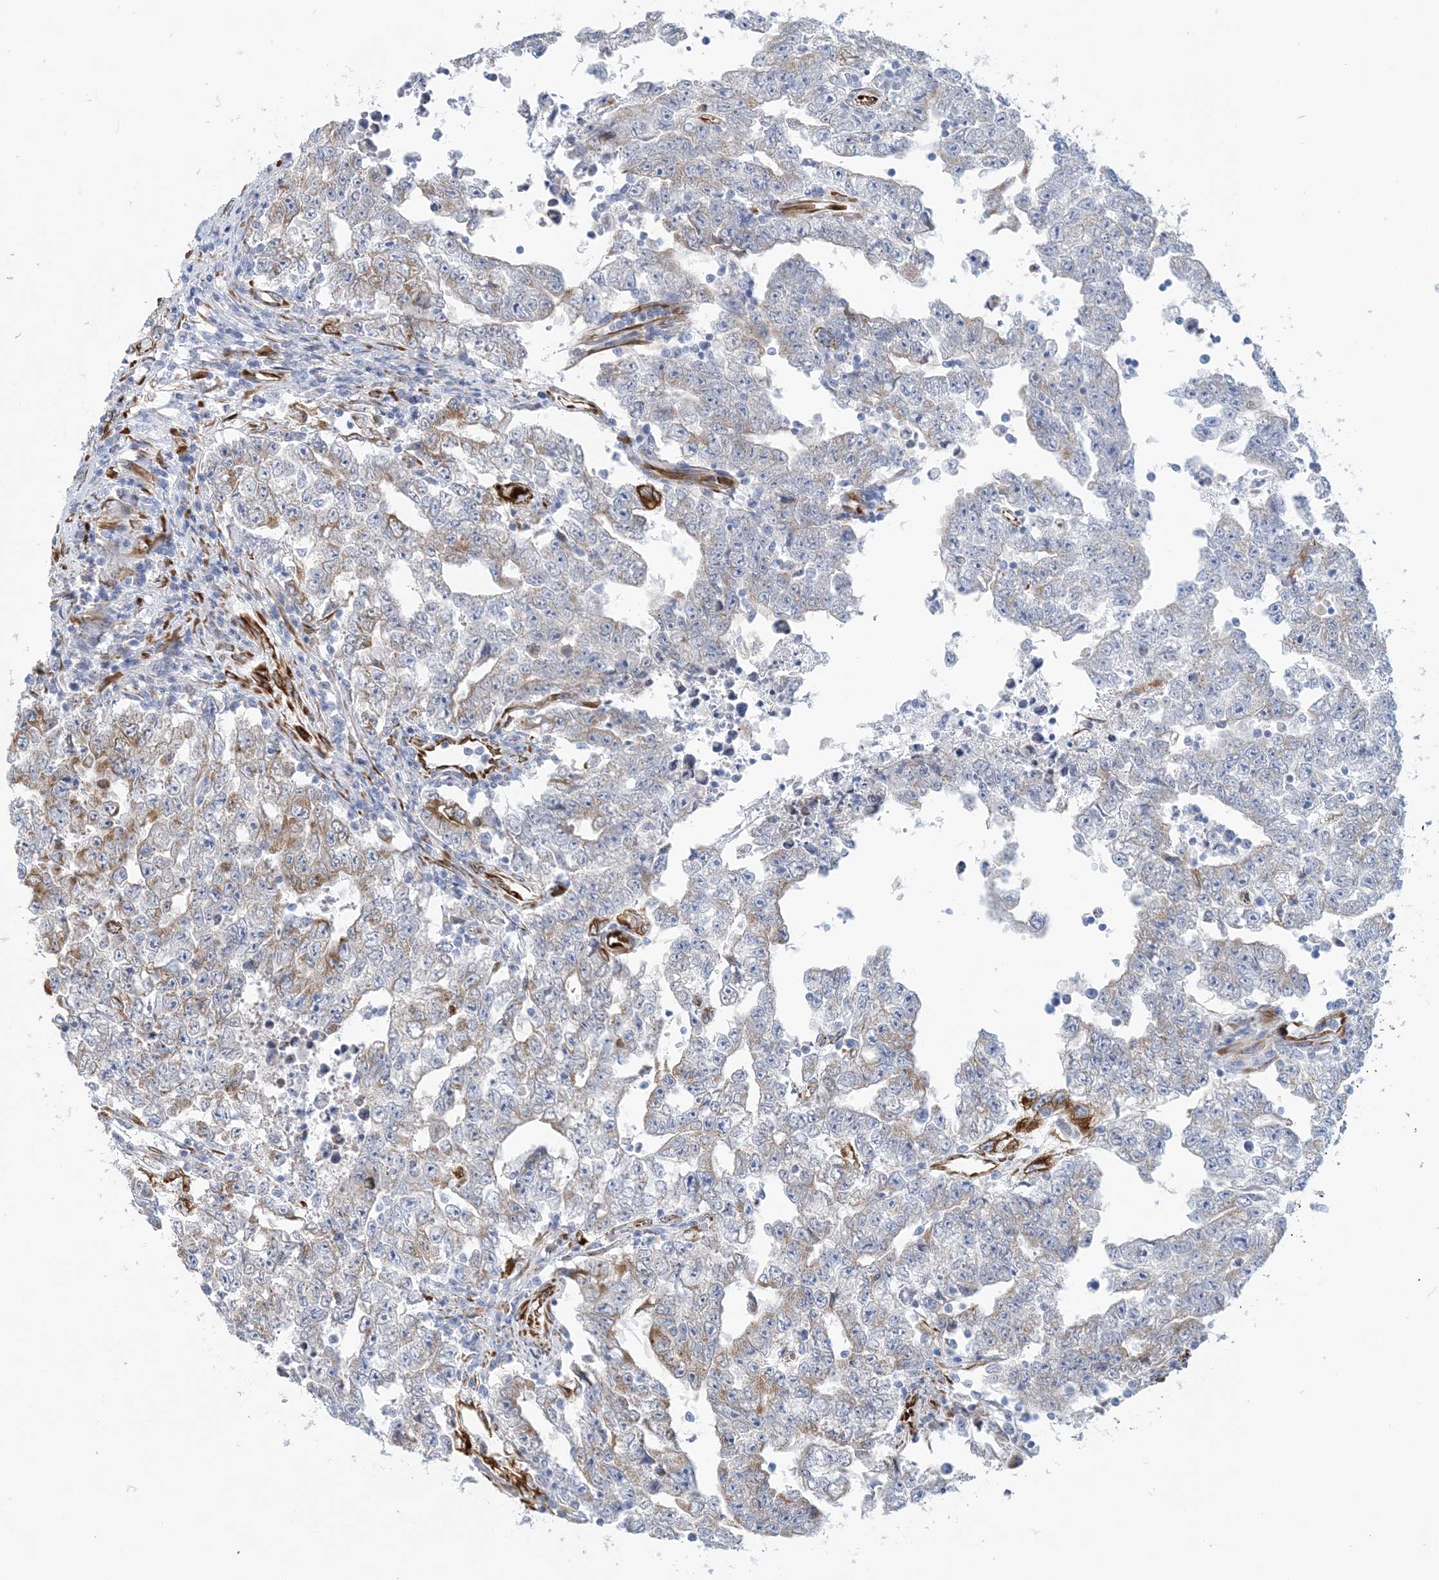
{"staining": {"intensity": "weak", "quantity": "<25%", "location": "cytoplasmic/membranous"}, "tissue": "testis cancer", "cell_type": "Tumor cells", "image_type": "cancer", "snomed": [{"axis": "morphology", "description": "Carcinoma, Embryonal, NOS"}, {"axis": "topography", "description": "Testis"}], "caption": "DAB immunohistochemical staining of human testis cancer exhibits no significant expression in tumor cells.", "gene": "PLEKHG4B", "patient": {"sex": "male", "age": 25}}